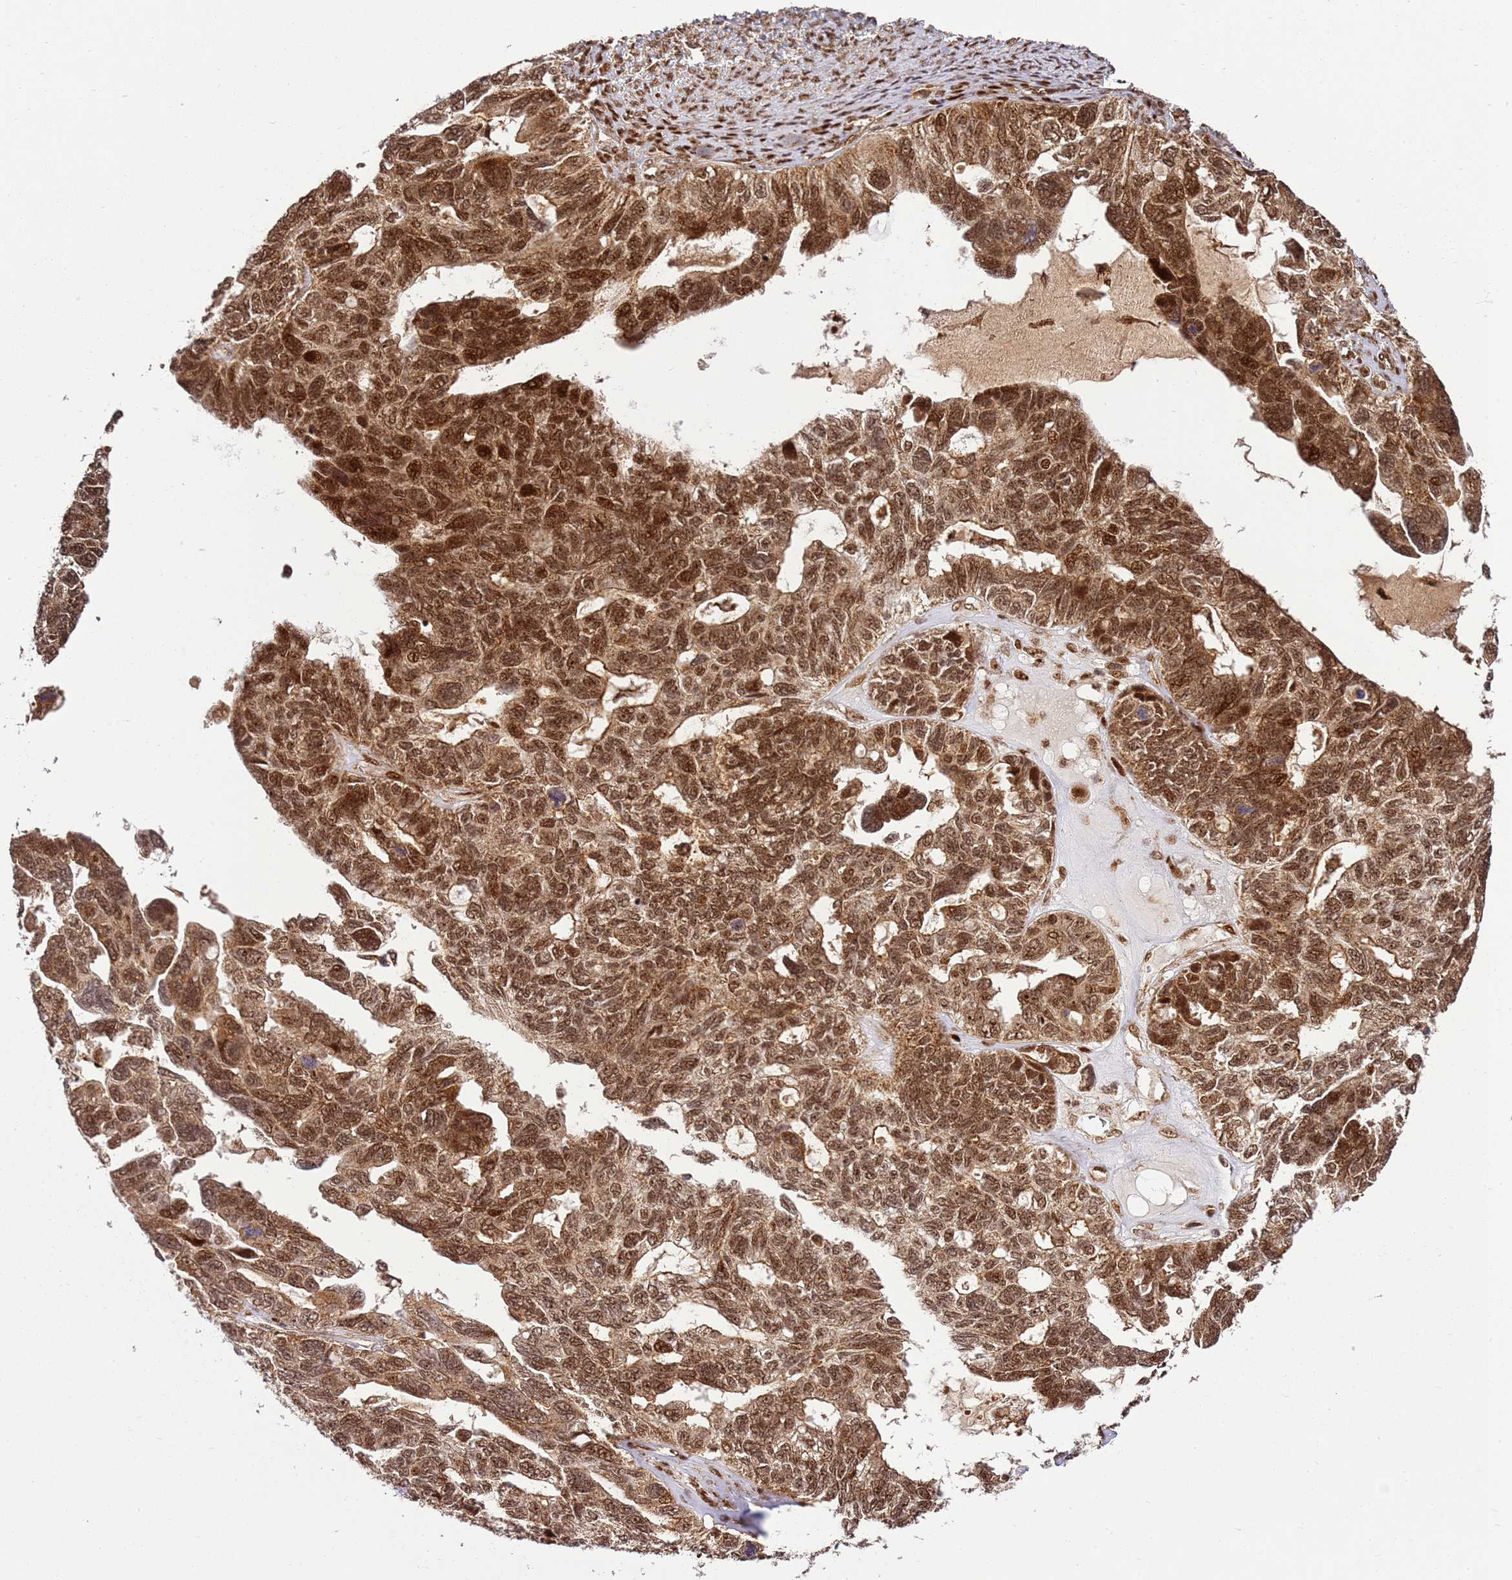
{"staining": {"intensity": "strong", "quantity": ">75%", "location": "cytoplasmic/membranous,nuclear"}, "tissue": "ovarian cancer", "cell_type": "Tumor cells", "image_type": "cancer", "snomed": [{"axis": "morphology", "description": "Cystadenocarcinoma, serous, NOS"}, {"axis": "topography", "description": "Ovary"}], "caption": "Ovarian cancer (serous cystadenocarcinoma) stained with DAB (3,3'-diaminobenzidine) immunohistochemistry displays high levels of strong cytoplasmic/membranous and nuclear positivity in about >75% of tumor cells.", "gene": "PEX14", "patient": {"sex": "female", "age": 79}}